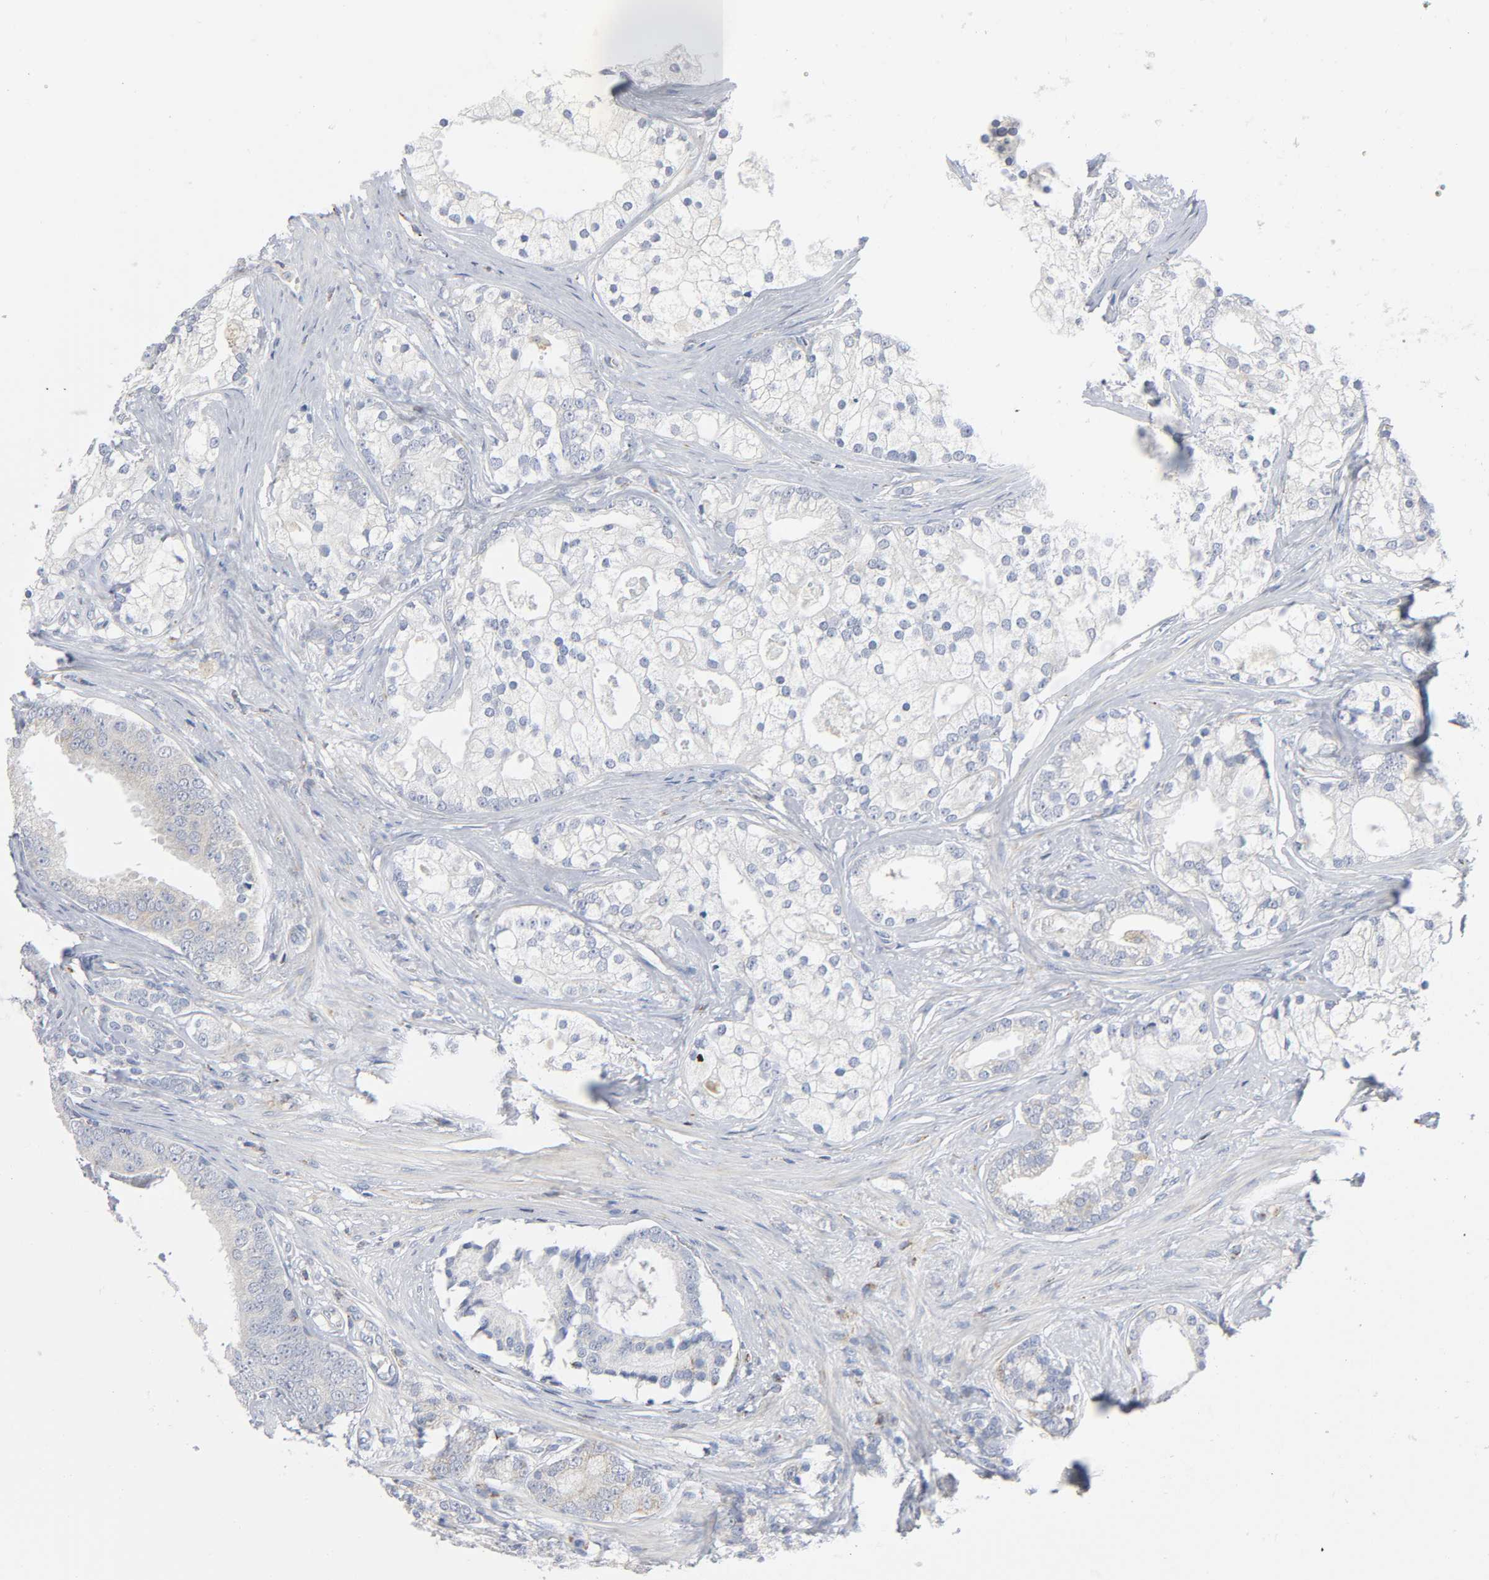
{"staining": {"intensity": "negative", "quantity": "none", "location": "none"}, "tissue": "prostate cancer", "cell_type": "Tumor cells", "image_type": "cancer", "snomed": [{"axis": "morphology", "description": "Adenocarcinoma, Low grade"}, {"axis": "topography", "description": "Prostate"}], "caption": "Immunohistochemical staining of low-grade adenocarcinoma (prostate) displays no significant positivity in tumor cells. Brightfield microscopy of immunohistochemistry stained with DAB (3,3'-diaminobenzidine) (brown) and hematoxylin (blue), captured at high magnification.", "gene": "BAK1", "patient": {"sex": "male", "age": 58}}